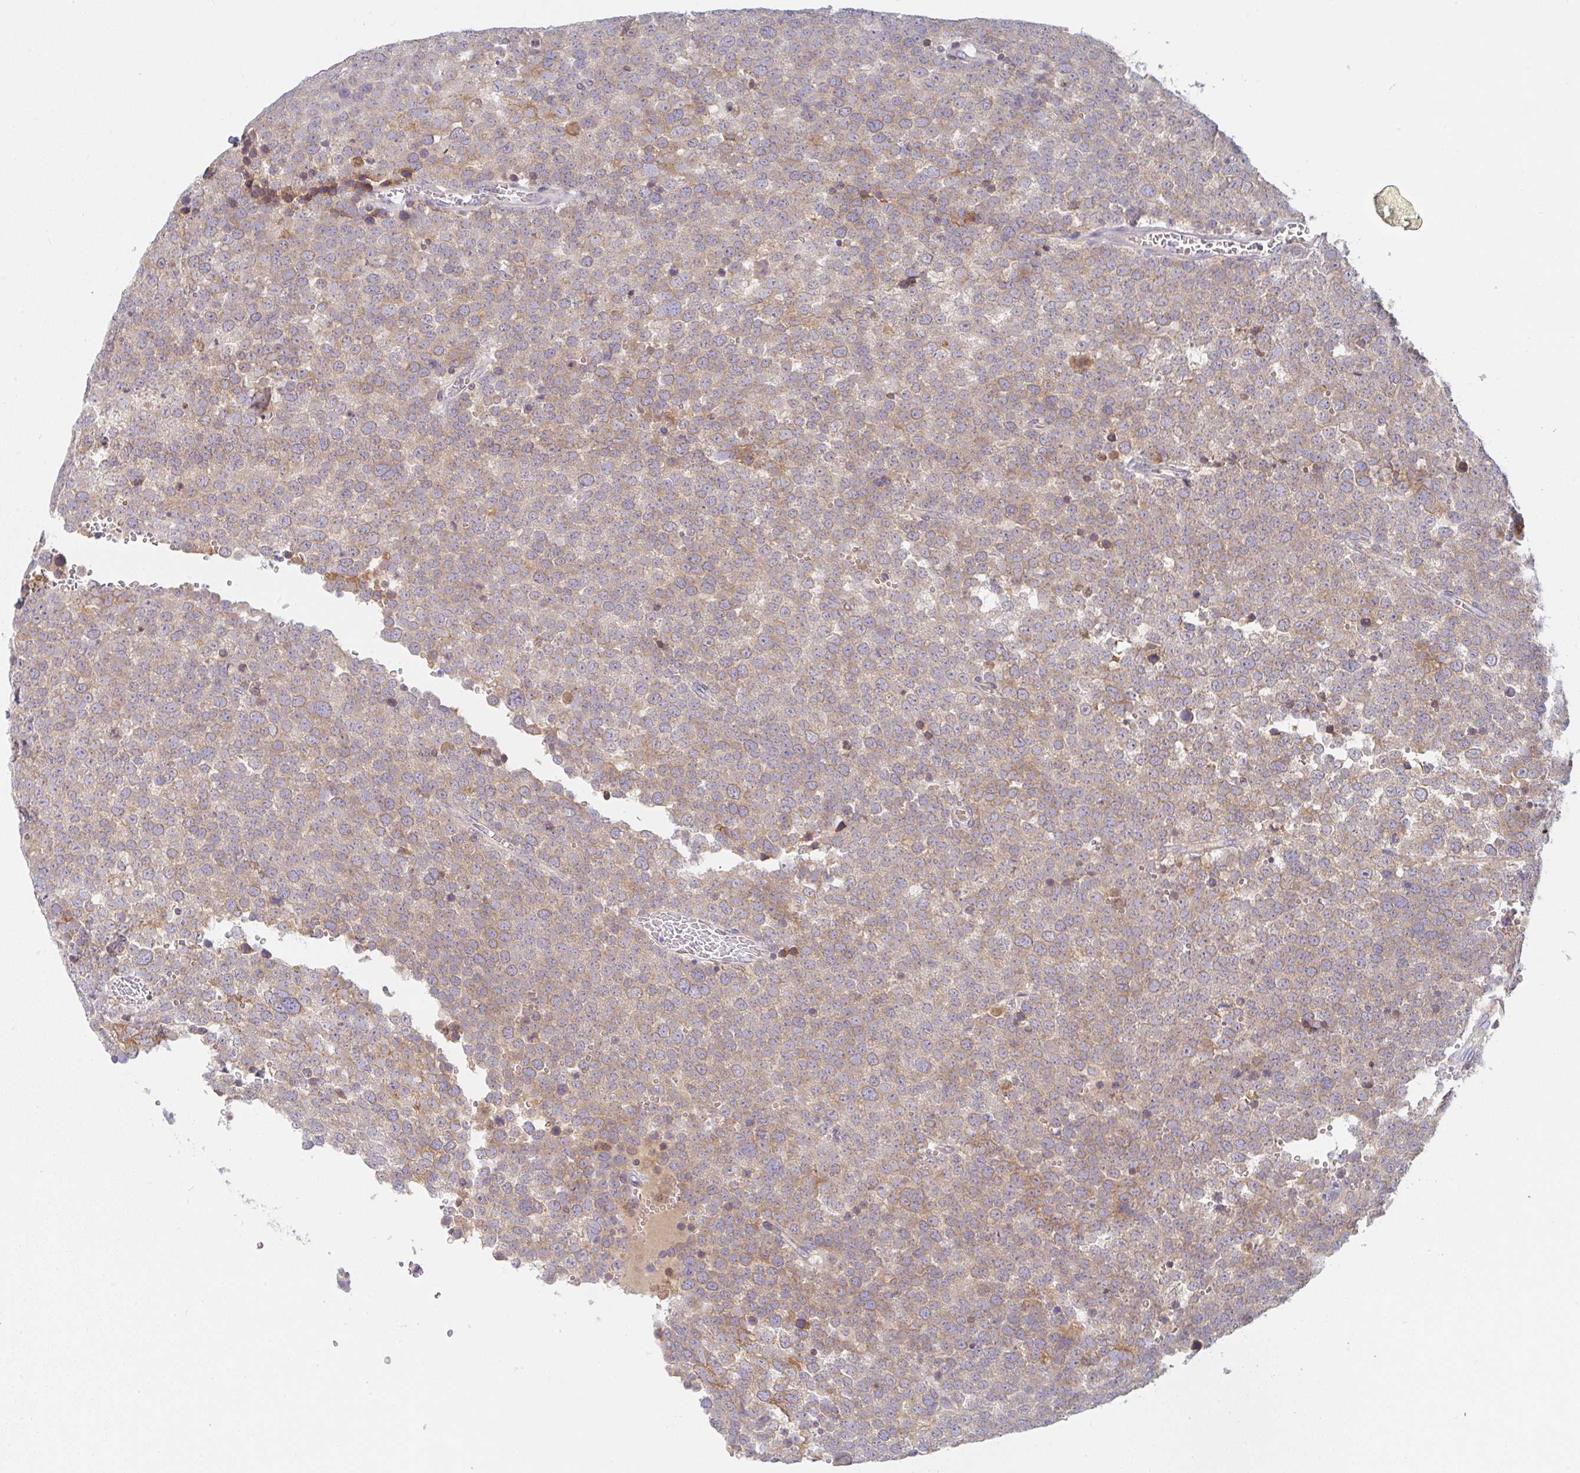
{"staining": {"intensity": "moderate", "quantity": ">75%", "location": "cytoplasmic/membranous"}, "tissue": "testis cancer", "cell_type": "Tumor cells", "image_type": "cancer", "snomed": [{"axis": "morphology", "description": "Seminoma, NOS"}, {"axis": "topography", "description": "Testis"}], "caption": "The photomicrograph exhibits a brown stain indicating the presence of a protein in the cytoplasmic/membranous of tumor cells in testis seminoma.", "gene": "DERL2", "patient": {"sex": "male", "age": 71}}